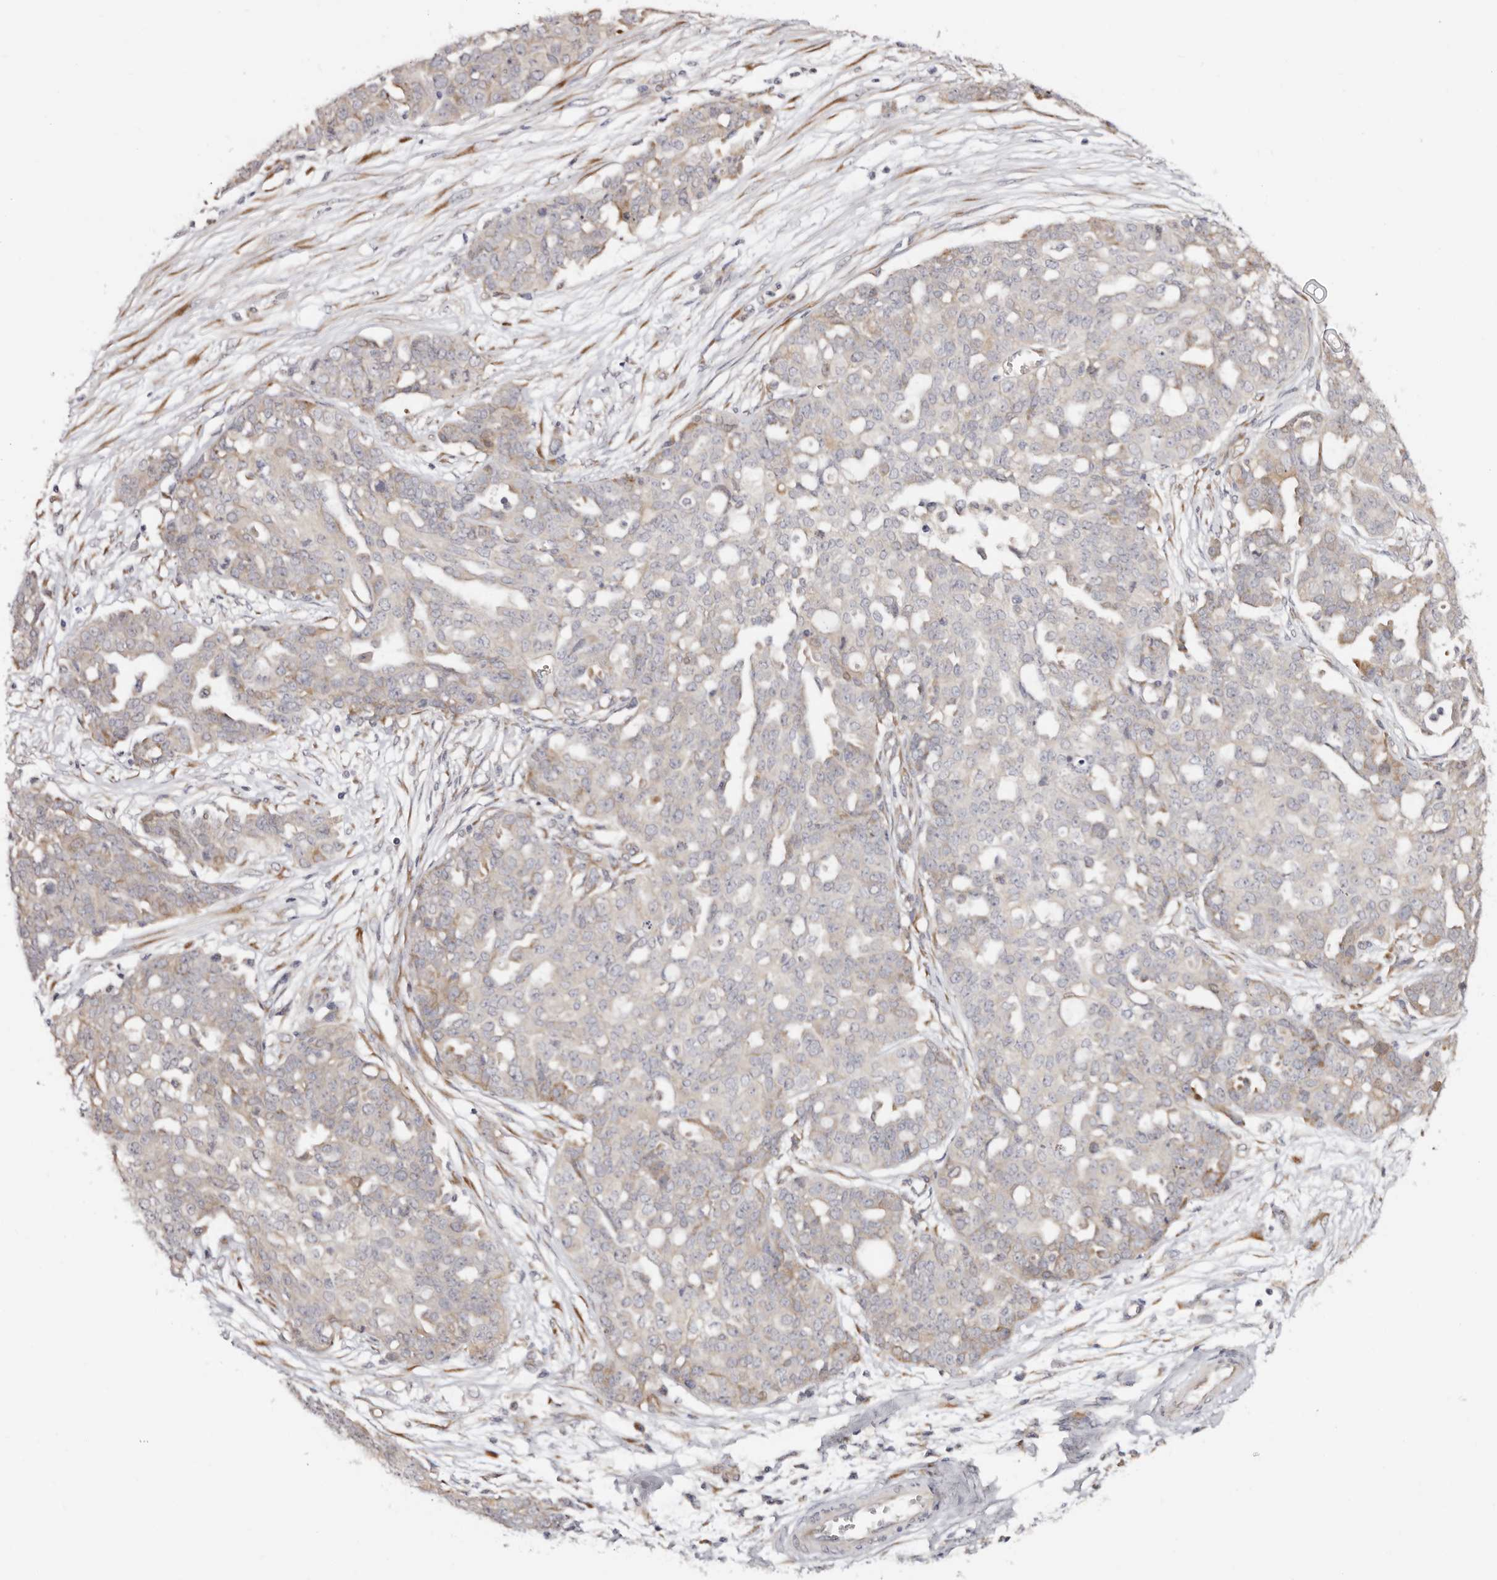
{"staining": {"intensity": "negative", "quantity": "none", "location": "none"}, "tissue": "ovarian cancer", "cell_type": "Tumor cells", "image_type": "cancer", "snomed": [{"axis": "morphology", "description": "Cystadenocarcinoma, serous, NOS"}, {"axis": "topography", "description": "Soft tissue"}, {"axis": "topography", "description": "Ovary"}], "caption": "The photomicrograph exhibits no staining of tumor cells in ovarian cancer (serous cystadenocarcinoma).", "gene": "BCL2L15", "patient": {"sex": "female", "age": 57}}